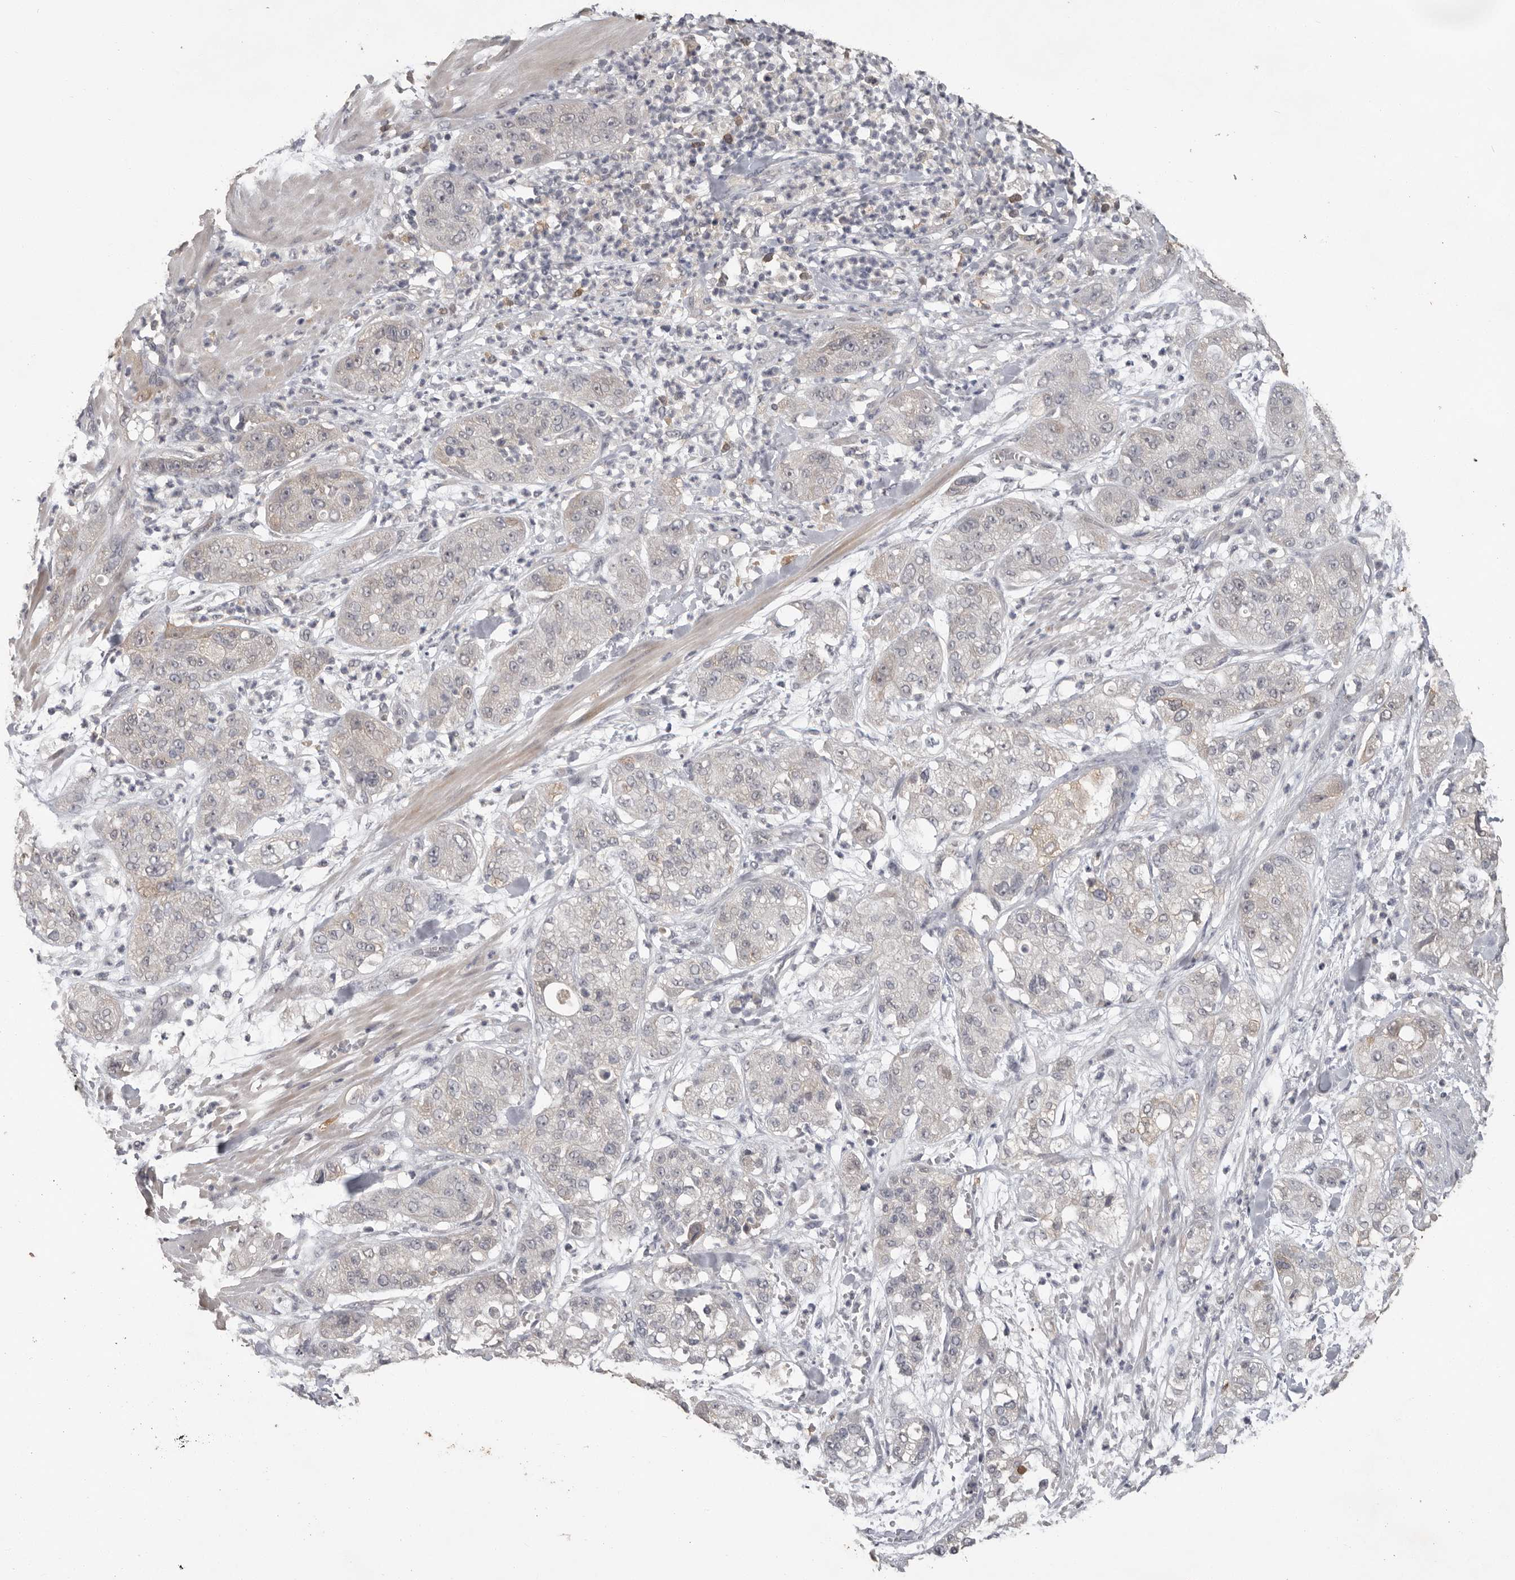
{"staining": {"intensity": "negative", "quantity": "none", "location": "none"}, "tissue": "pancreatic cancer", "cell_type": "Tumor cells", "image_type": "cancer", "snomed": [{"axis": "morphology", "description": "Adenocarcinoma, NOS"}, {"axis": "topography", "description": "Pancreas"}], "caption": "This is a image of immunohistochemistry staining of pancreatic cancer (adenocarcinoma), which shows no staining in tumor cells. (Stains: DAB immunohistochemistry (IHC) with hematoxylin counter stain, Microscopy: brightfield microscopy at high magnification).", "gene": "MTF1", "patient": {"sex": "female", "age": 78}}